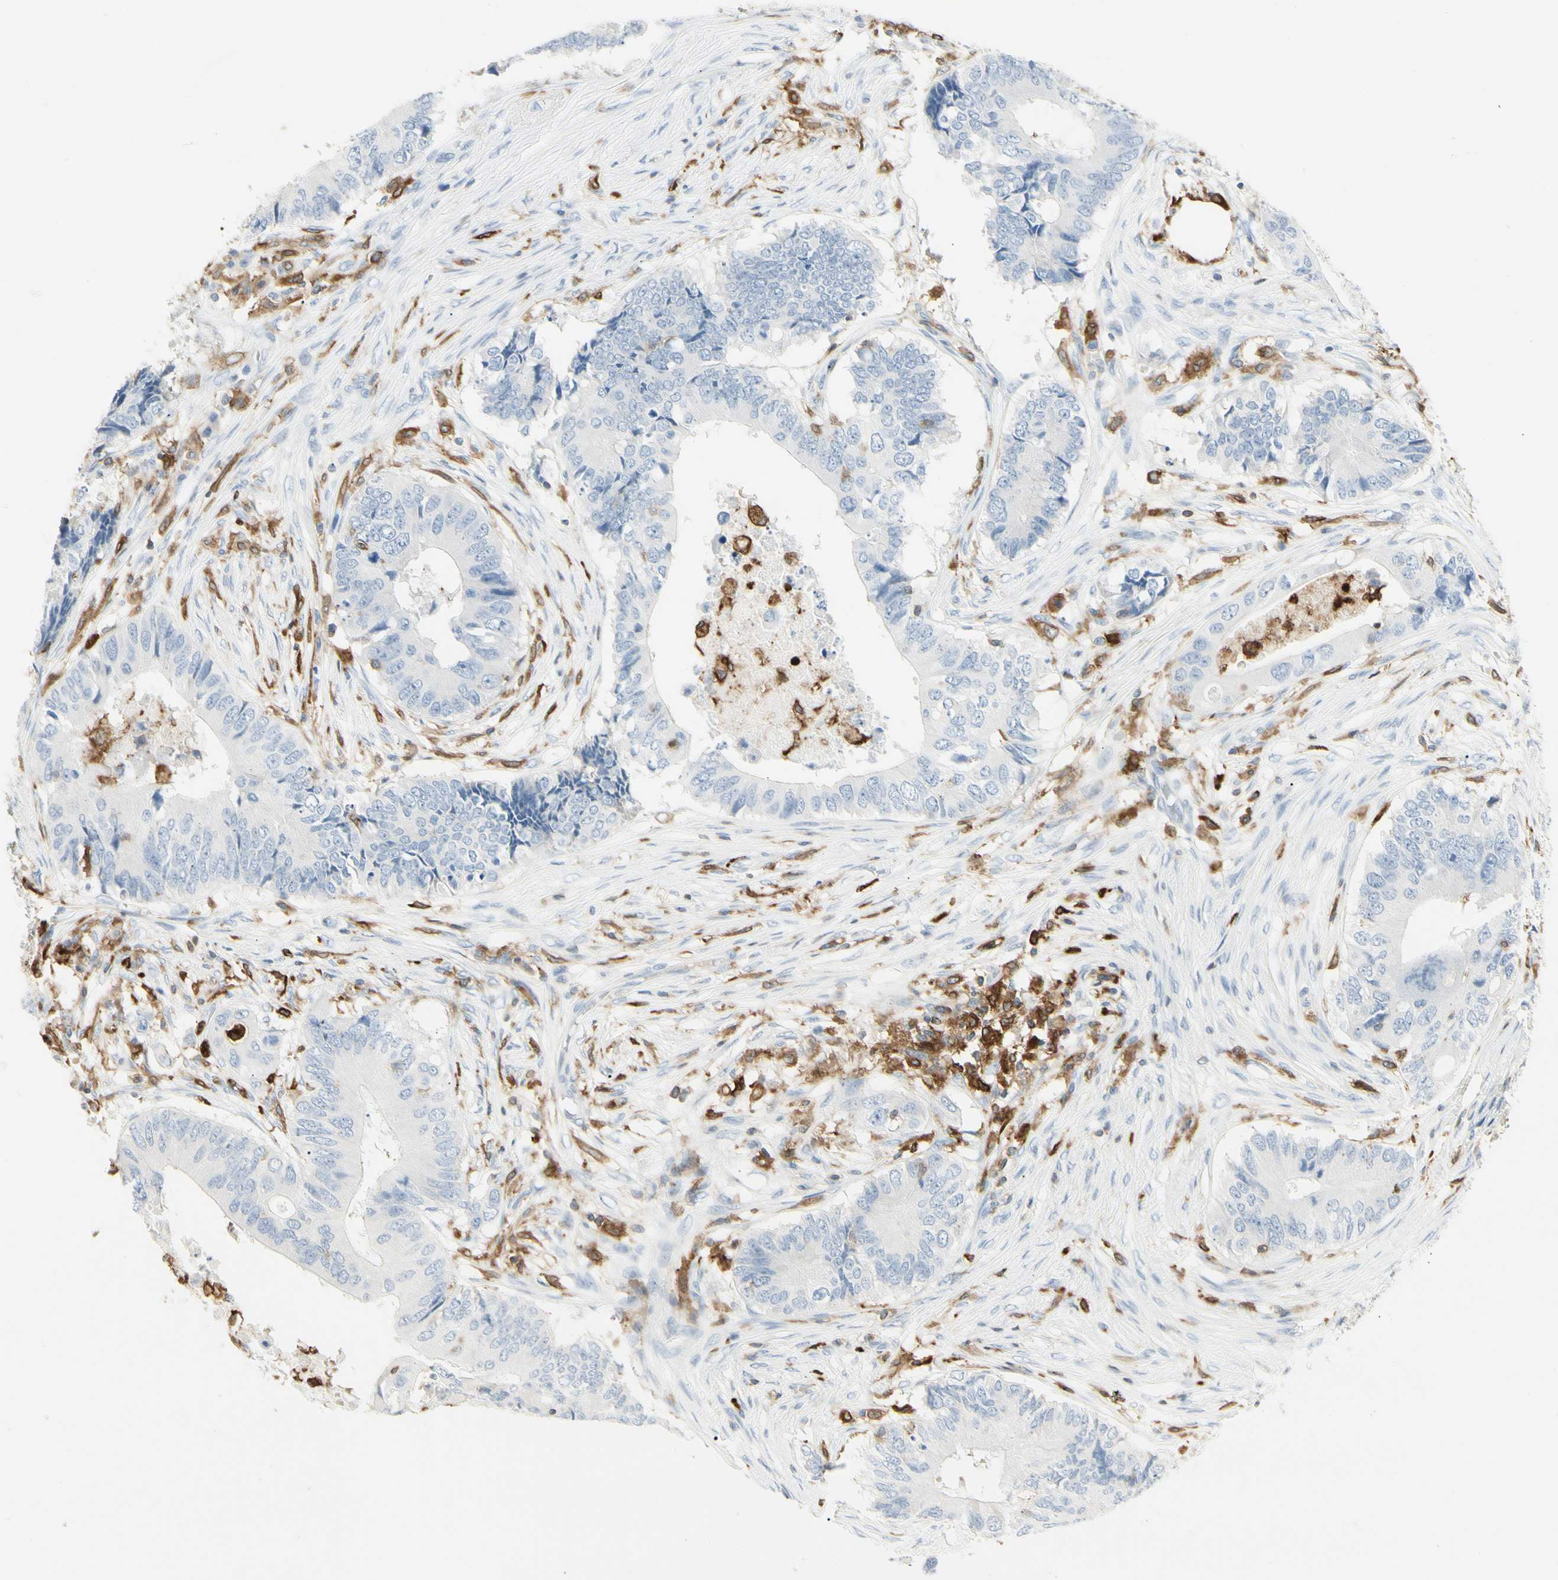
{"staining": {"intensity": "negative", "quantity": "none", "location": "none"}, "tissue": "colorectal cancer", "cell_type": "Tumor cells", "image_type": "cancer", "snomed": [{"axis": "morphology", "description": "Adenocarcinoma, NOS"}, {"axis": "topography", "description": "Colon"}], "caption": "Immunohistochemistry image of human colorectal cancer (adenocarcinoma) stained for a protein (brown), which exhibits no staining in tumor cells.", "gene": "ITGB2", "patient": {"sex": "male", "age": 71}}